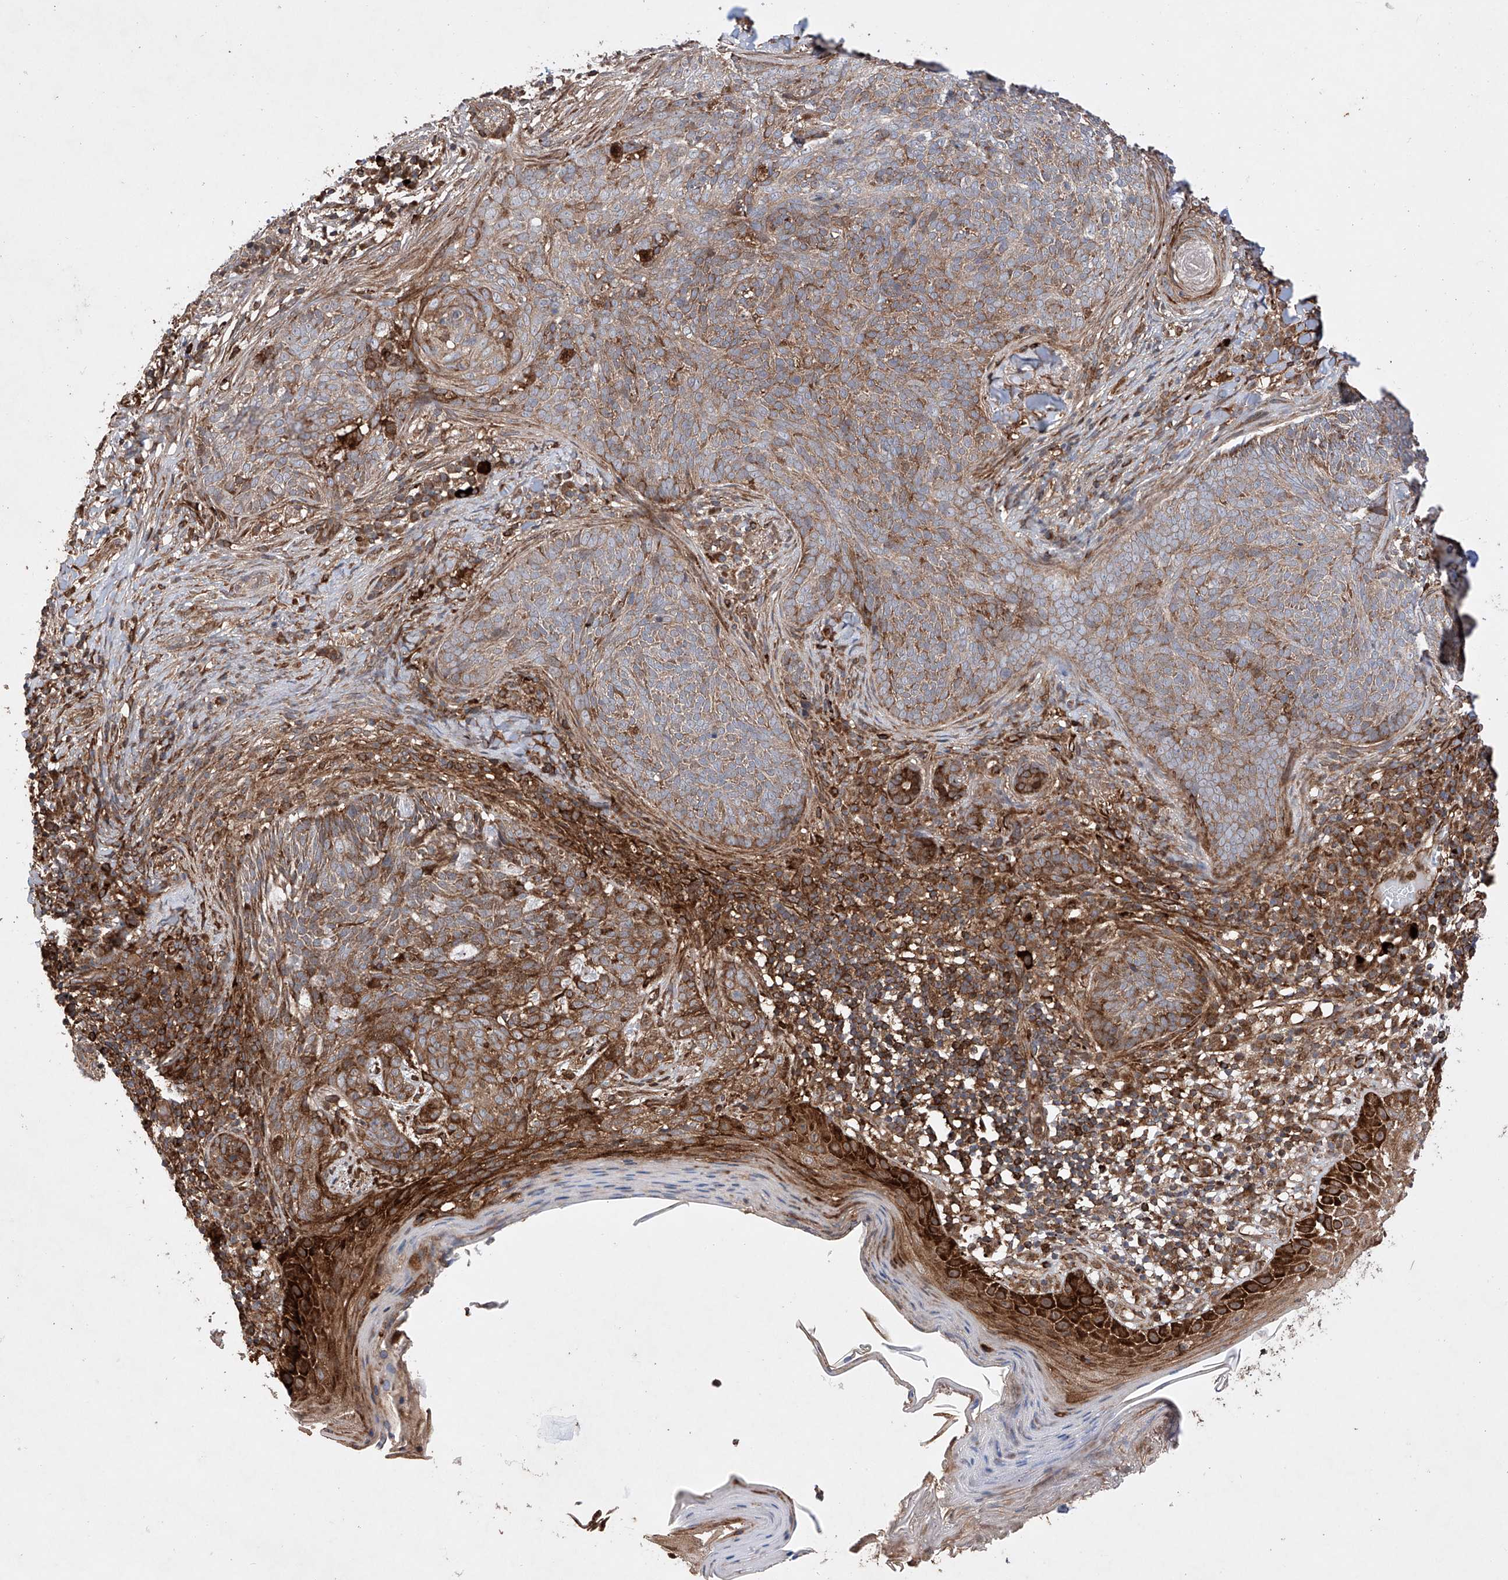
{"staining": {"intensity": "moderate", "quantity": ">75%", "location": "cytoplasmic/membranous"}, "tissue": "skin cancer", "cell_type": "Tumor cells", "image_type": "cancer", "snomed": [{"axis": "morphology", "description": "Basal cell carcinoma"}, {"axis": "topography", "description": "Skin"}], "caption": "IHC of basal cell carcinoma (skin) displays medium levels of moderate cytoplasmic/membranous positivity in approximately >75% of tumor cells.", "gene": "TIMM23", "patient": {"sex": "male", "age": 85}}